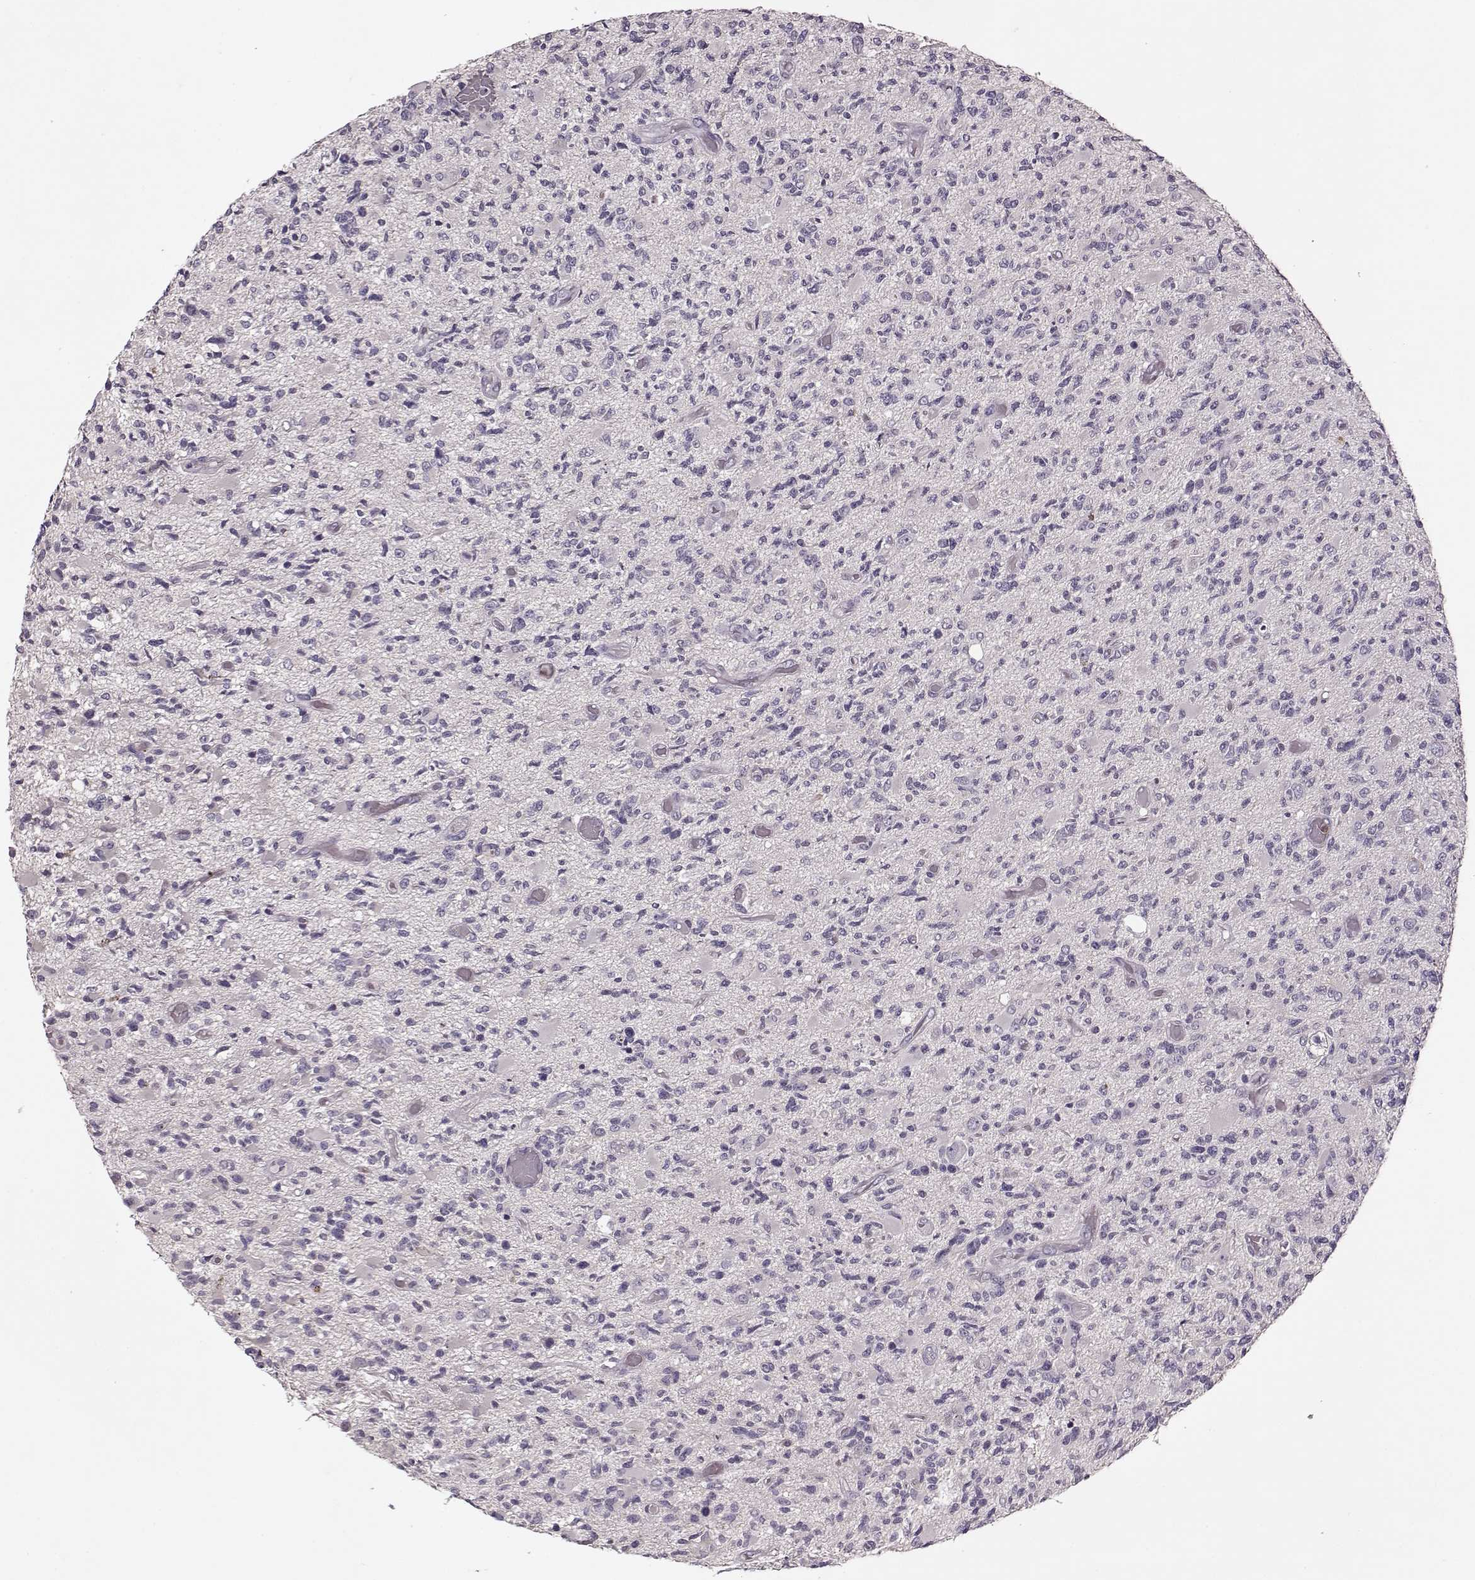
{"staining": {"intensity": "negative", "quantity": "none", "location": "none"}, "tissue": "glioma", "cell_type": "Tumor cells", "image_type": "cancer", "snomed": [{"axis": "morphology", "description": "Glioma, malignant, High grade"}, {"axis": "topography", "description": "Brain"}], "caption": "Tumor cells are negative for brown protein staining in glioma.", "gene": "ACOT11", "patient": {"sex": "female", "age": 63}}